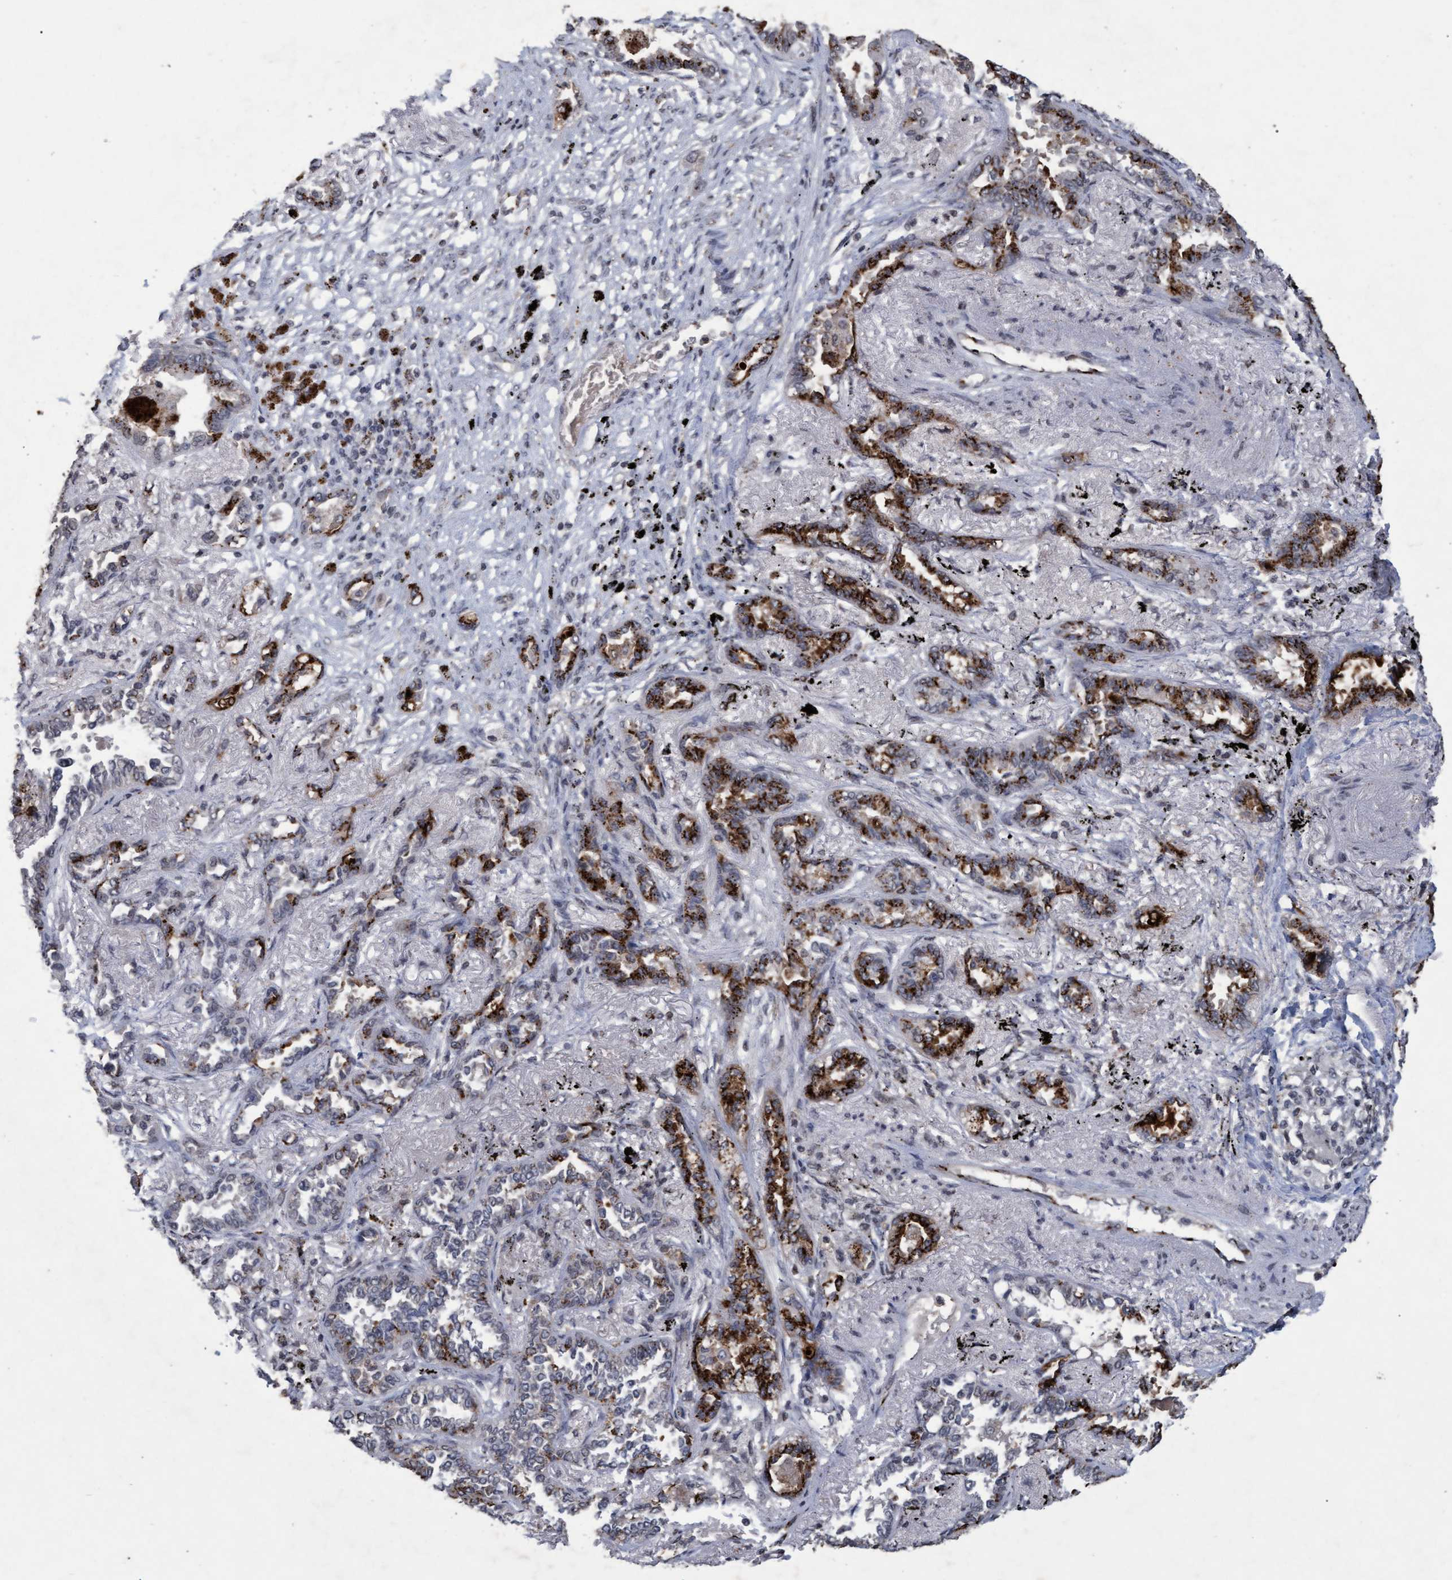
{"staining": {"intensity": "strong", "quantity": "25%-75%", "location": "cytoplasmic/membranous"}, "tissue": "lung cancer", "cell_type": "Tumor cells", "image_type": "cancer", "snomed": [{"axis": "morphology", "description": "Adenocarcinoma, NOS"}, {"axis": "topography", "description": "Lung"}], "caption": "Lung cancer (adenocarcinoma) stained with DAB (3,3'-diaminobenzidine) immunohistochemistry exhibits high levels of strong cytoplasmic/membranous expression in about 25%-75% of tumor cells.", "gene": "GALC", "patient": {"sex": "male", "age": 59}}